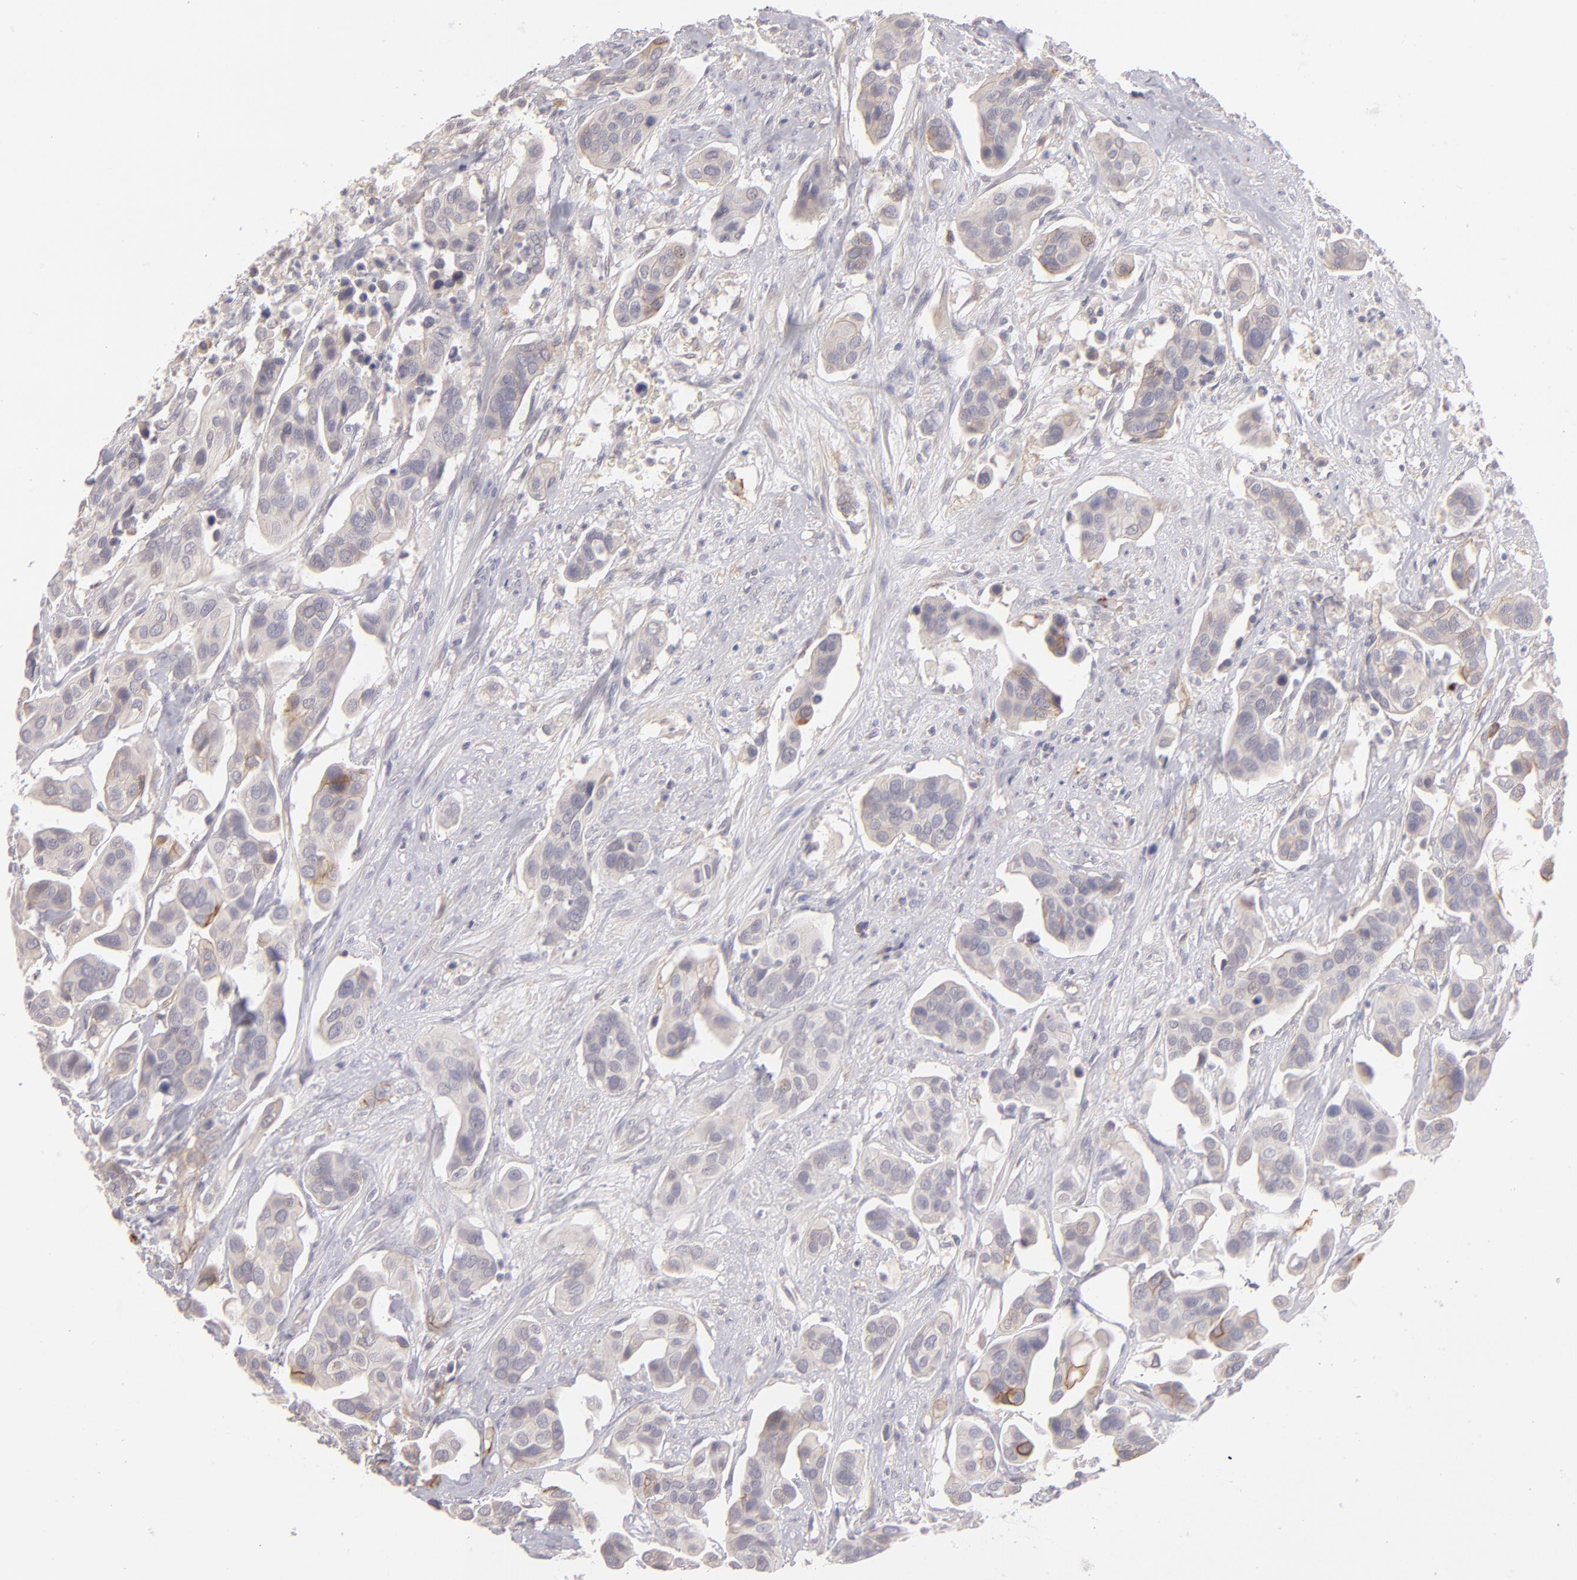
{"staining": {"intensity": "weak", "quantity": "<25%", "location": "cytoplasmic/membranous"}, "tissue": "urothelial cancer", "cell_type": "Tumor cells", "image_type": "cancer", "snomed": [{"axis": "morphology", "description": "Adenocarcinoma, NOS"}, {"axis": "topography", "description": "Urinary bladder"}], "caption": "Tumor cells show no significant protein expression in adenocarcinoma.", "gene": "THBD", "patient": {"sex": "male", "age": 61}}